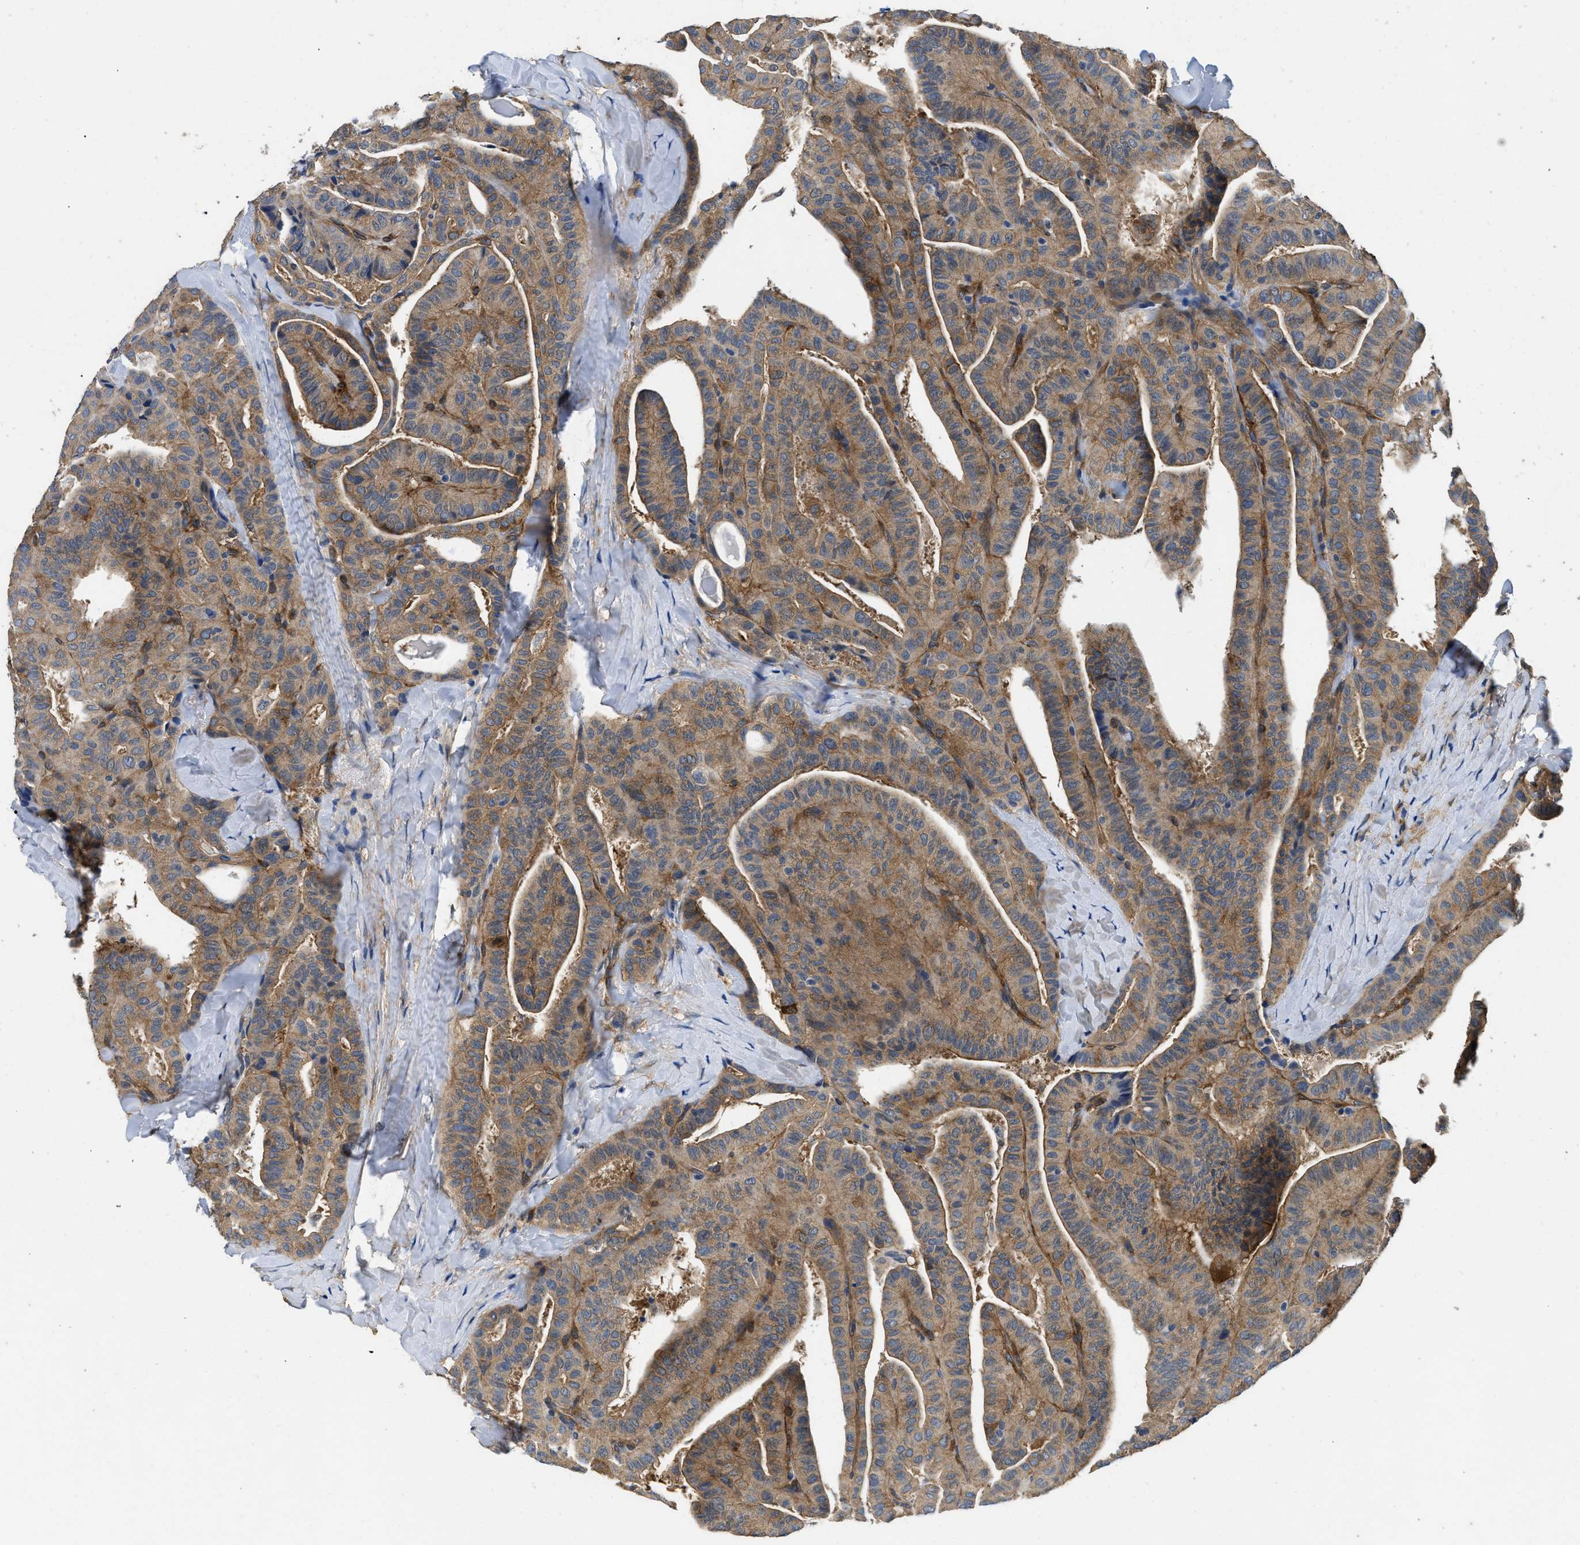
{"staining": {"intensity": "moderate", "quantity": ">75%", "location": "cytoplasmic/membranous"}, "tissue": "thyroid cancer", "cell_type": "Tumor cells", "image_type": "cancer", "snomed": [{"axis": "morphology", "description": "Papillary adenocarcinoma, NOS"}, {"axis": "topography", "description": "Thyroid gland"}], "caption": "Immunohistochemical staining of human thyroid cancer (papillary adenocarcinoma) demonstrates medium levels of moderate cytoplasmic/membranous protein staining in about >75% of tumor cells. (DAB (3,3'-diaminobenzidine) = brown stain, brightfield microscopy at high magnification).", "gene": "RAPH1", "patient": {"sex": "male", "age": 77}}